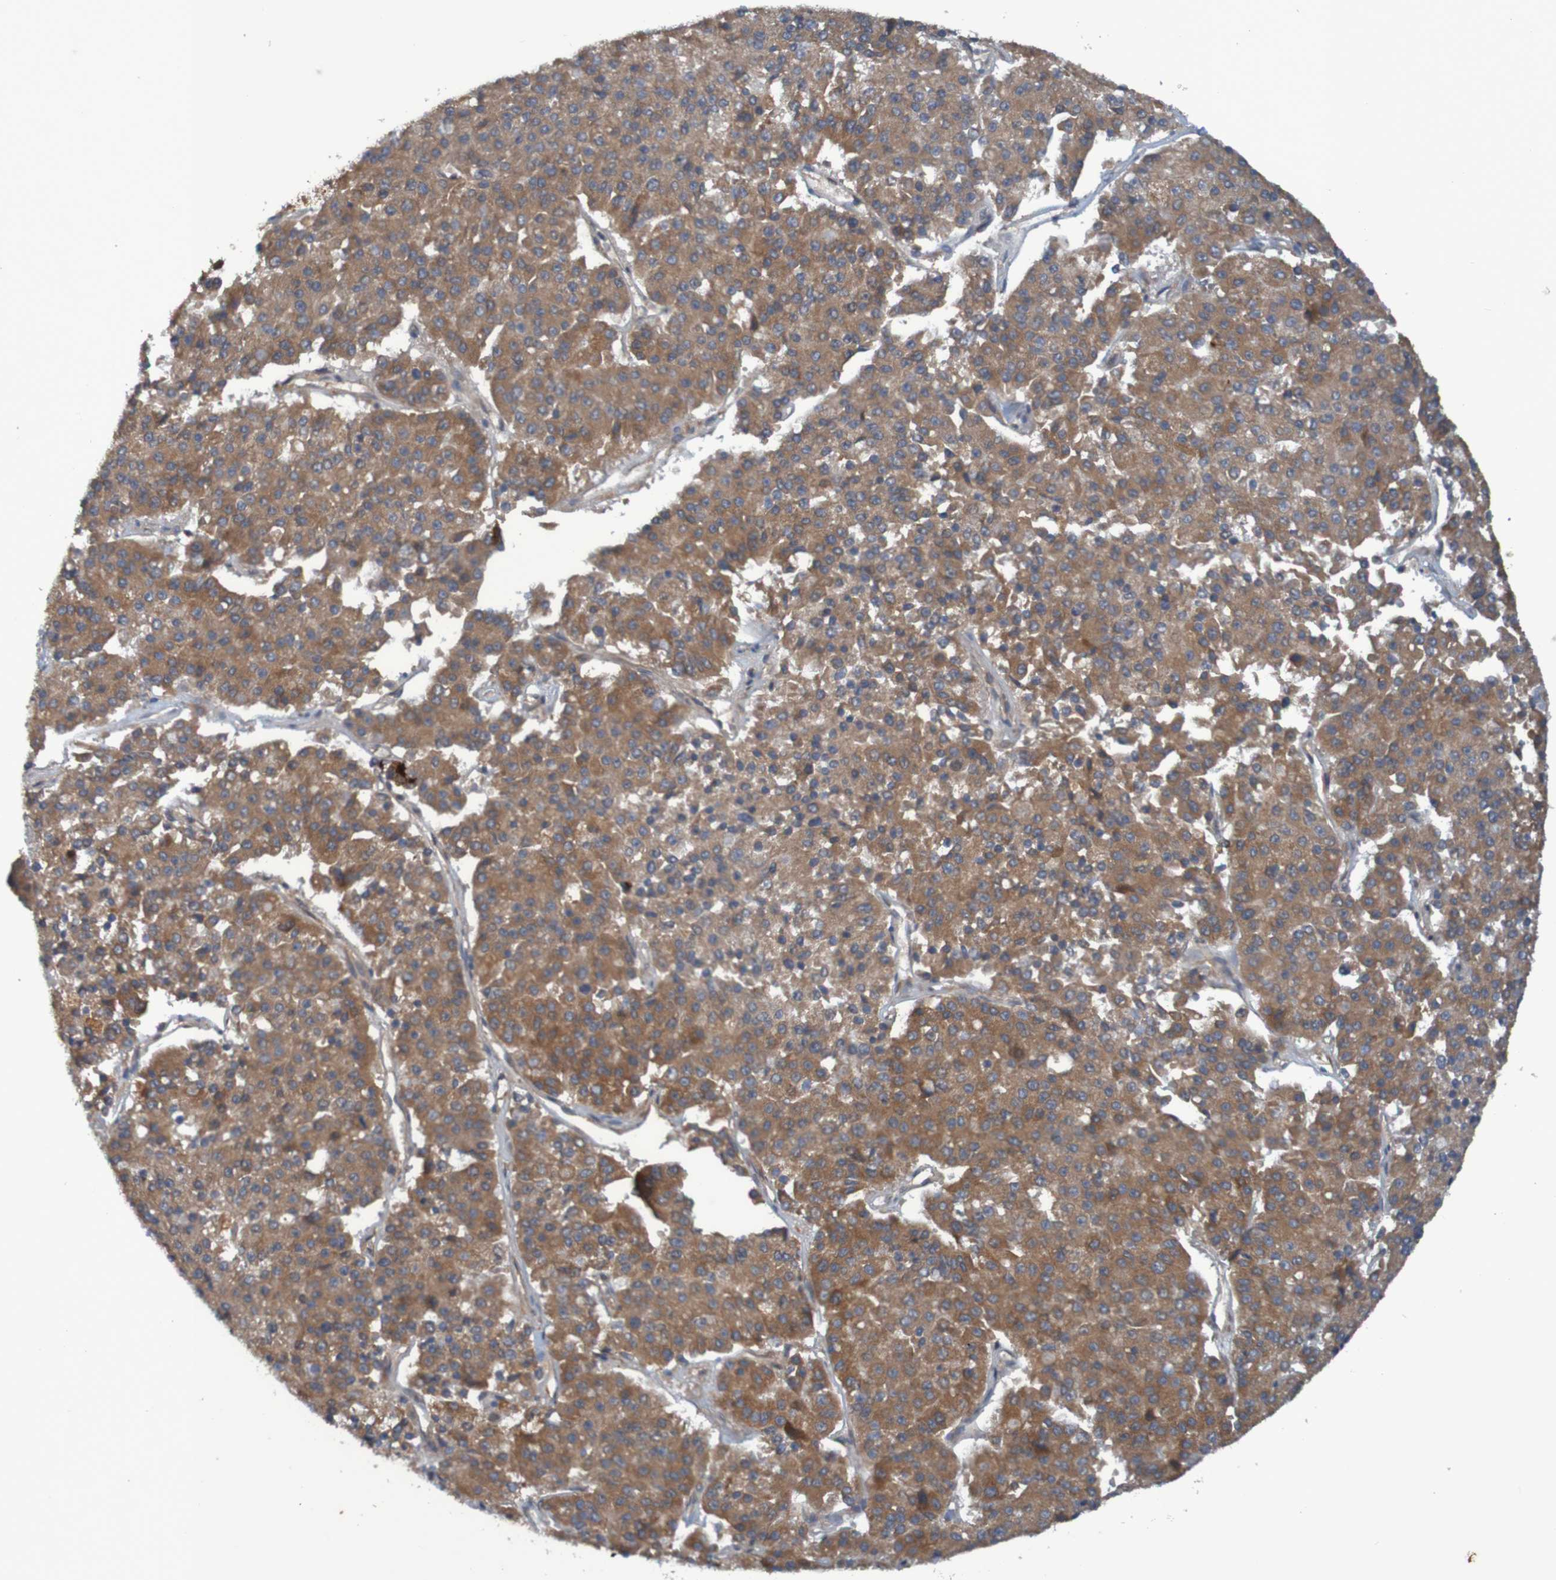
{"staining": {"intensity": "moderate", "quantity": ">75%", "location": "cytoplasmic/membranous"}, "tissue": "pancreatic cancer", "cell_type": "Tumor cells", "image_type": "cancer", "snomed": [{"axis": "morphology", "description": "Adenocarcinoma, NOS"}, {"axis": "topography", "description": "Pancreas"}], "caption": "This is an image of IHC staining of pancreatic adenocarcinoma, which shows moderate positivity in the cytoplasmic/membranous of tumor cells.", "gene": "DNAJC4", "patient": {"sex": "male", "age": 50}}